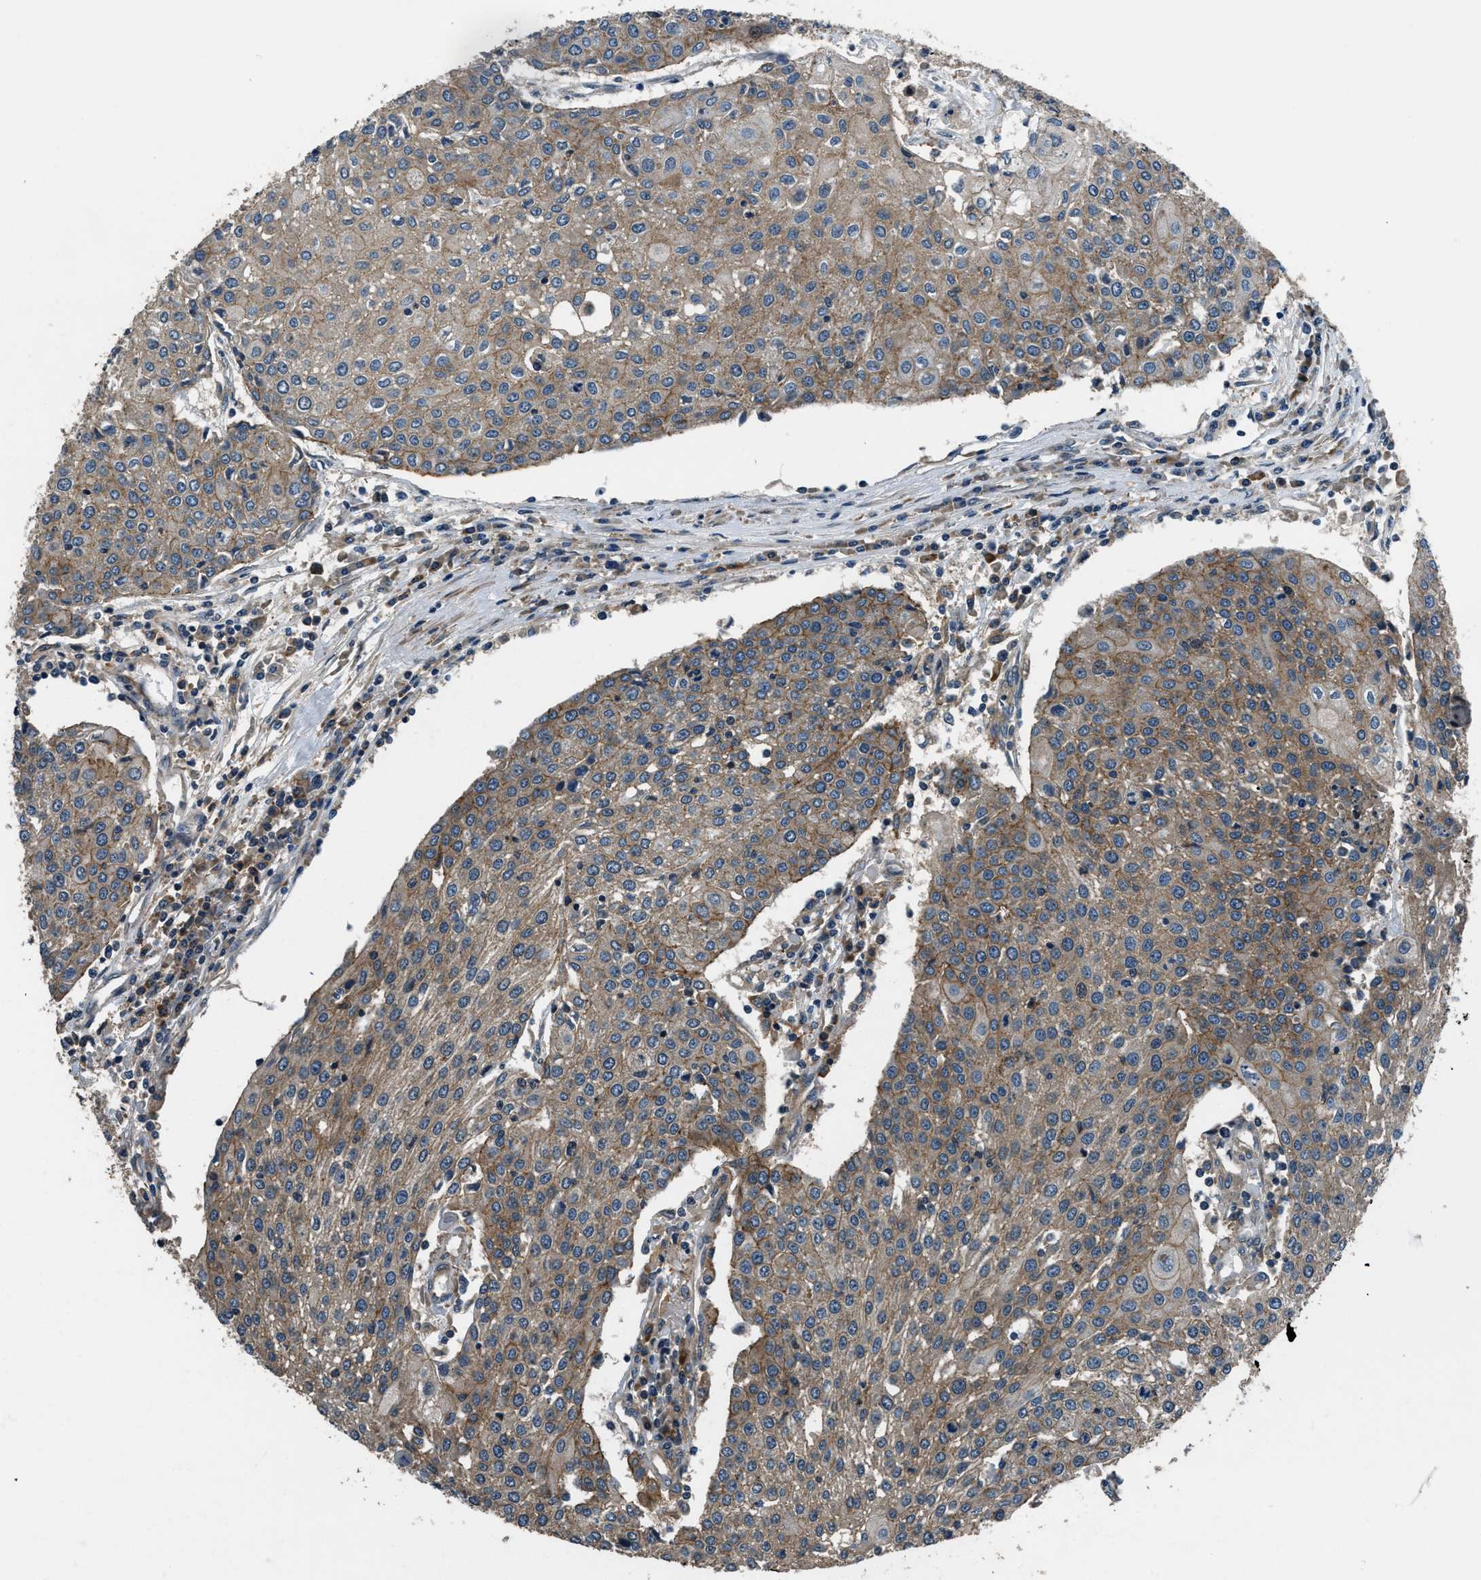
{"staining": {"intensity": "moderate", "quantity": ">75%", "location": "cytoplasmic/membranous"}, "tissue": "urothelial cancer", "cell_type": "Tumor cells", "image_type": "cancer", "snomed": [{"axis": "morphology", "description": "Urothelial carcinoma, High grade"}, {"axis": "topography", "description": "Urinary bladder"}], "caption": "Urothelial cancer was stained to show a protein in brown. There is medium levels of moderate cytoplasmic/membranous expression in approximately >75% of tumor cells.", "gene": "ARHGEF11", "patient": {"sex": "female", "age": 85}}